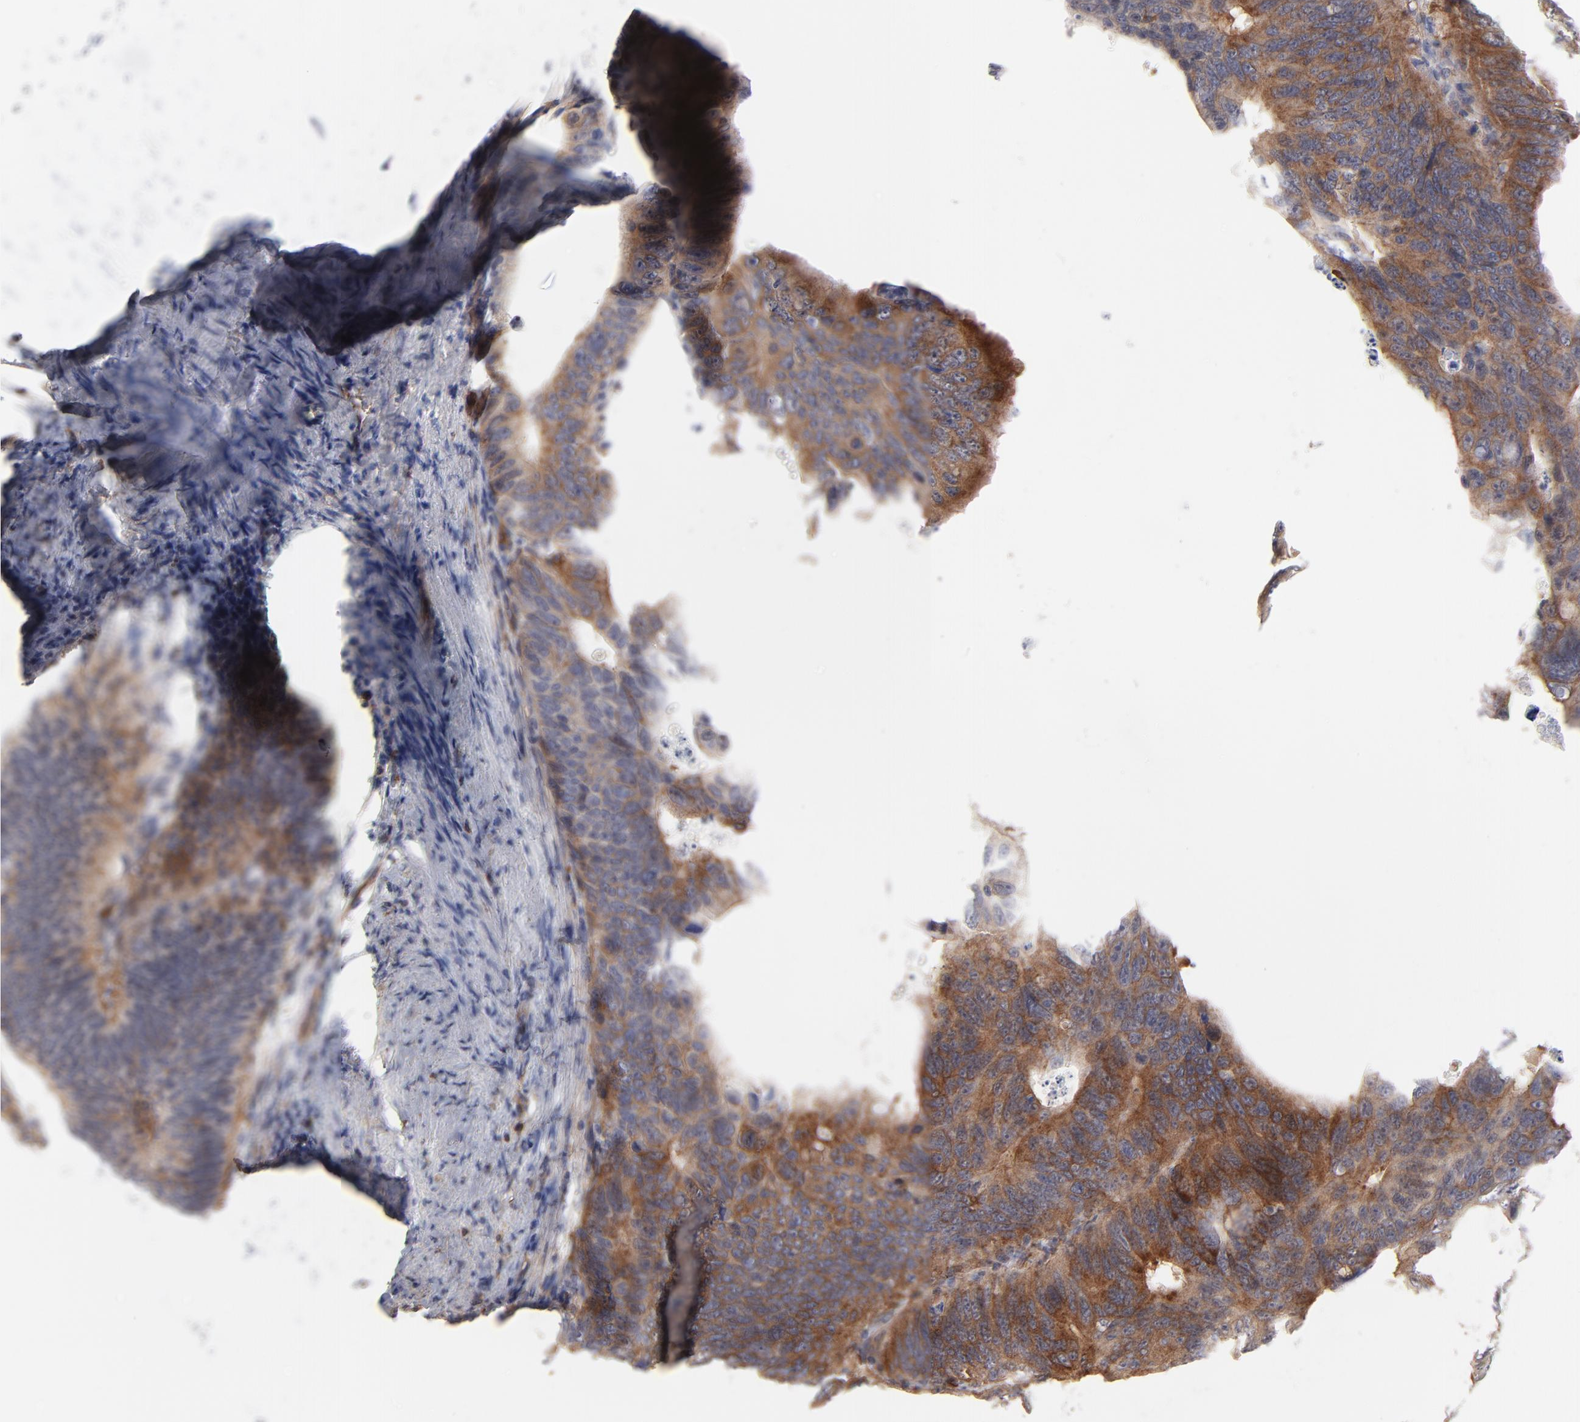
{"staining": {"intensity": "strong", "quantity": ">75%", "location": "cytoplasmic/membranous"}, "tissue": "colorectal cancer", "cell_type": "Tumor cells", "image_type": "cancer", "snomed": [{"axis": "morphology", "description": "Adenocarcinoma, NOS"}, {"axis": "topography", "description": "Colon"}], "caption": "Human colorectal cancer stained with a brown dye demonstrates strong cytoplasmic/membranous positive staining in about >75% of tumor cells.", "gene": "PXN", "patient": {"sex": "female", "age": 55}}